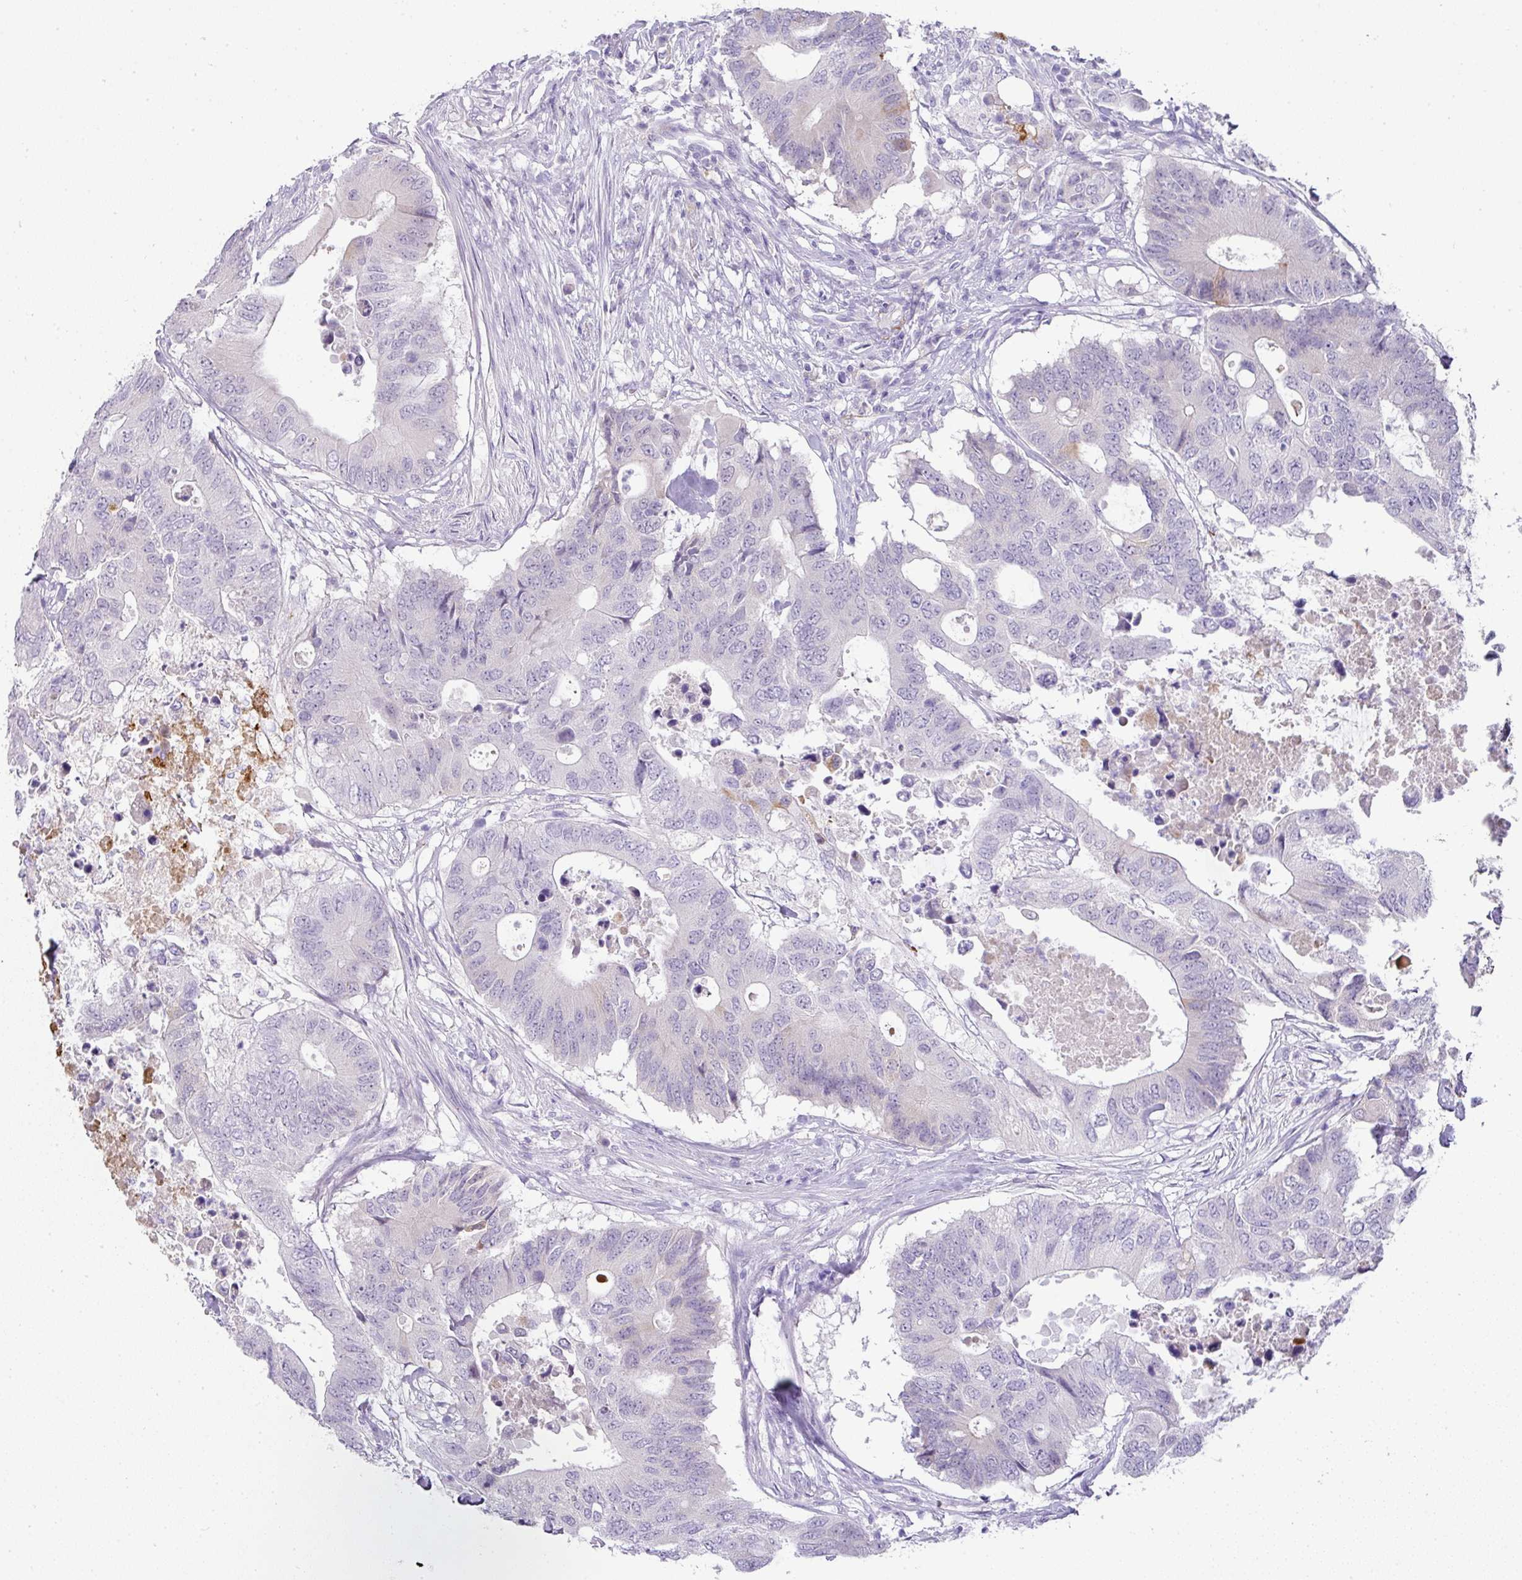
{"staining": {"intensity": "negative", "quantity": "none", "location": "none"}, "tissue": "colorectal cancer", "cell_type": "Tumor cells", "image_type": "cancer", "snomed": [{"axis": "morphology", "description": "Adenocarcinoma, NOS"}, {"axis": "topography", "description": "Colon"}], "caption": "This is an immunohistochemistry (IHC) photomicrograph of human adenocarcinoma (colorectal). There is no staining in tumor cells.", "gene": "FGF17", "patient": {"sex": "male", "age": 71}}